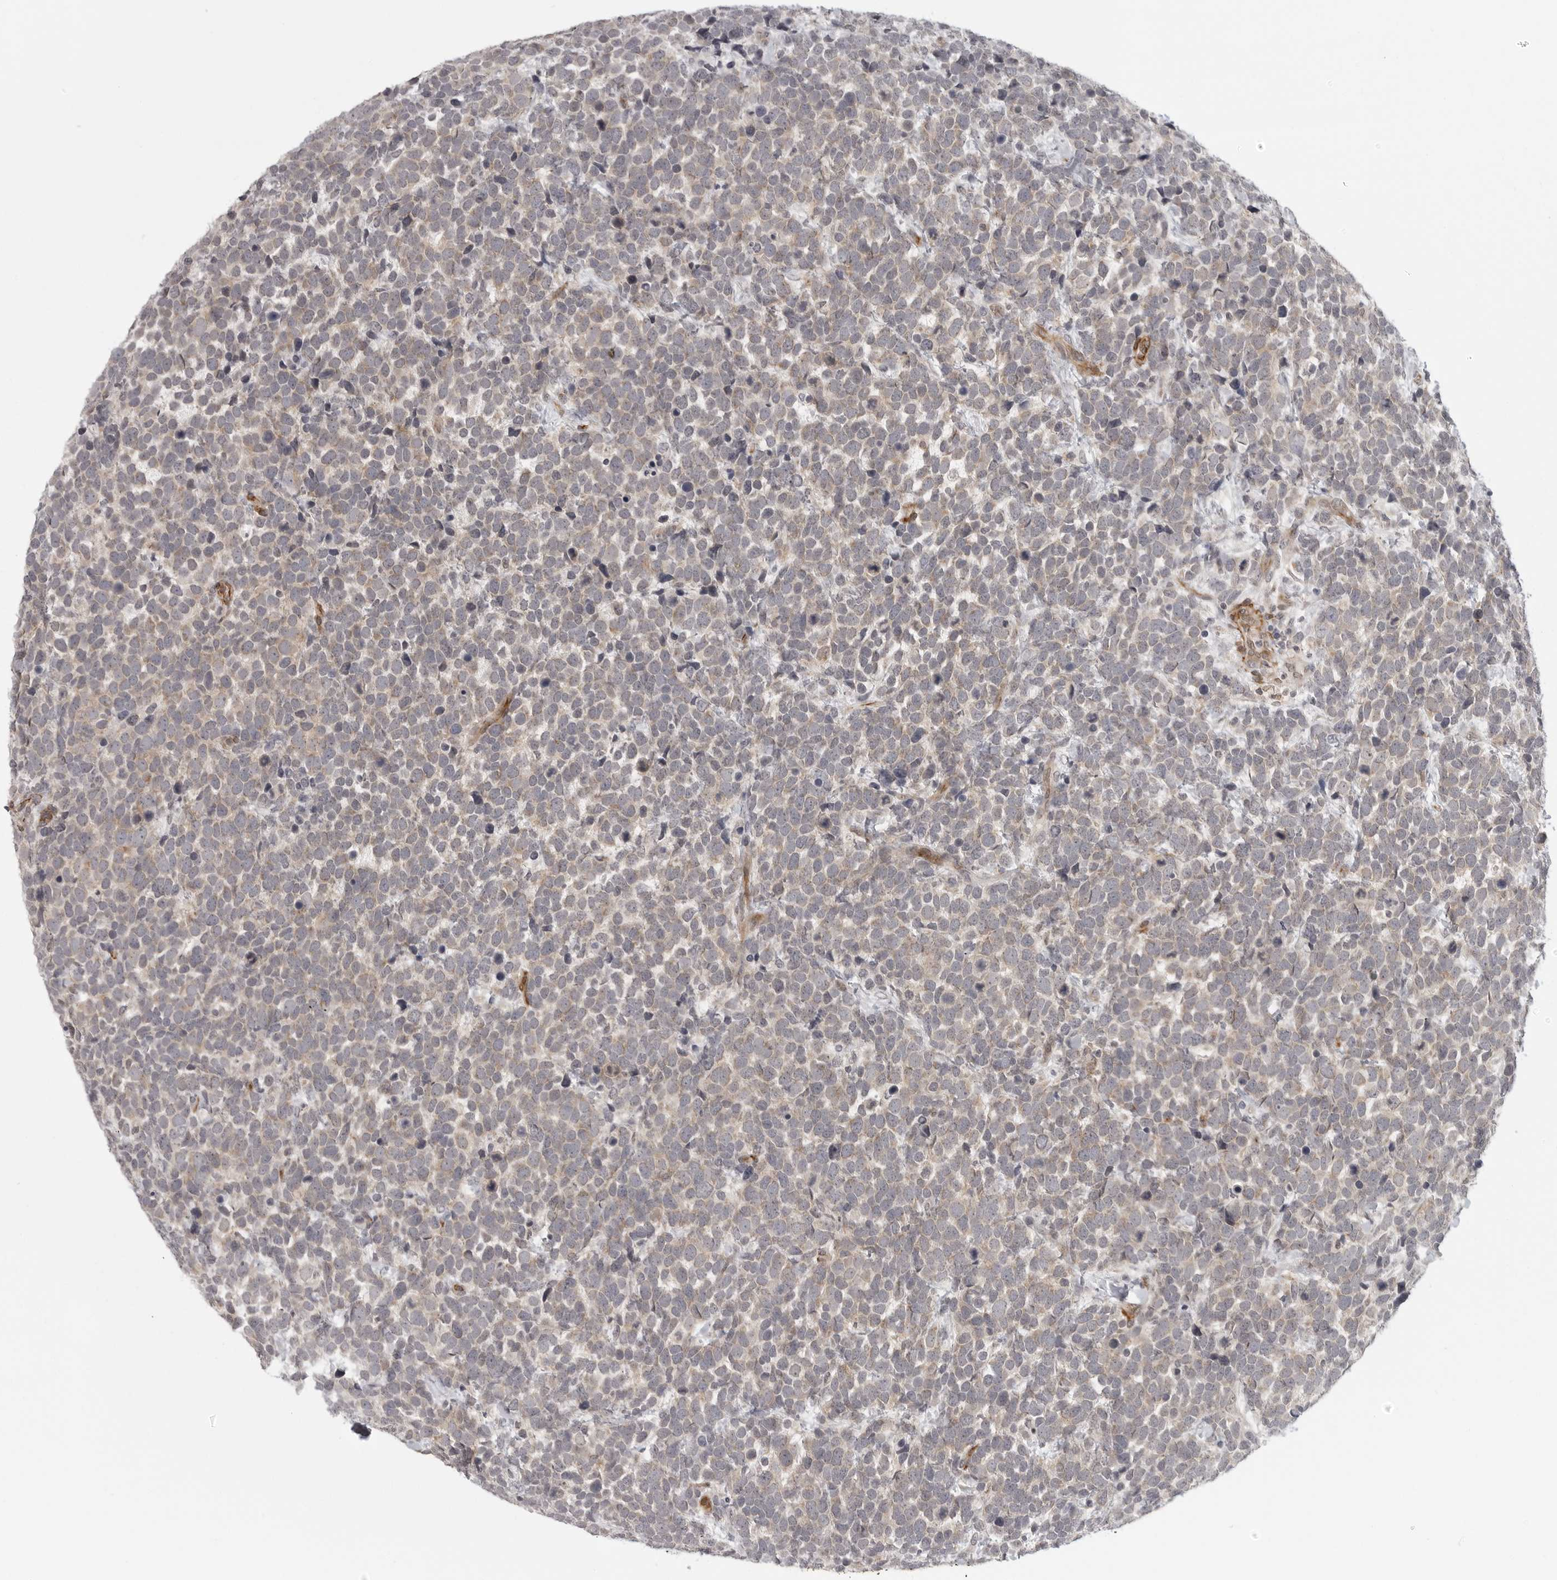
{"staining": {"intensity": "weak", "quantity": "25%-75%", "location": "cytoplasmic/membranous"}, "tissue": "urothelial cancer", "cell_type": "Tumor cells", "image_type": "cancer", "snomed": [{"axis": "morphology", "description": "Urothelial carcinoma, High grade"}, {"axis": "topography", "description": "Urinary bladder"}], "caption": "Brown immunohistochemical staining in urothelial cancer demonstrates weak cytoplasmic/membranous staining in approximately 25%-75% of tumor cells.", "gene": "TUT4", "patient": {"sex": "female", "age": 82}}